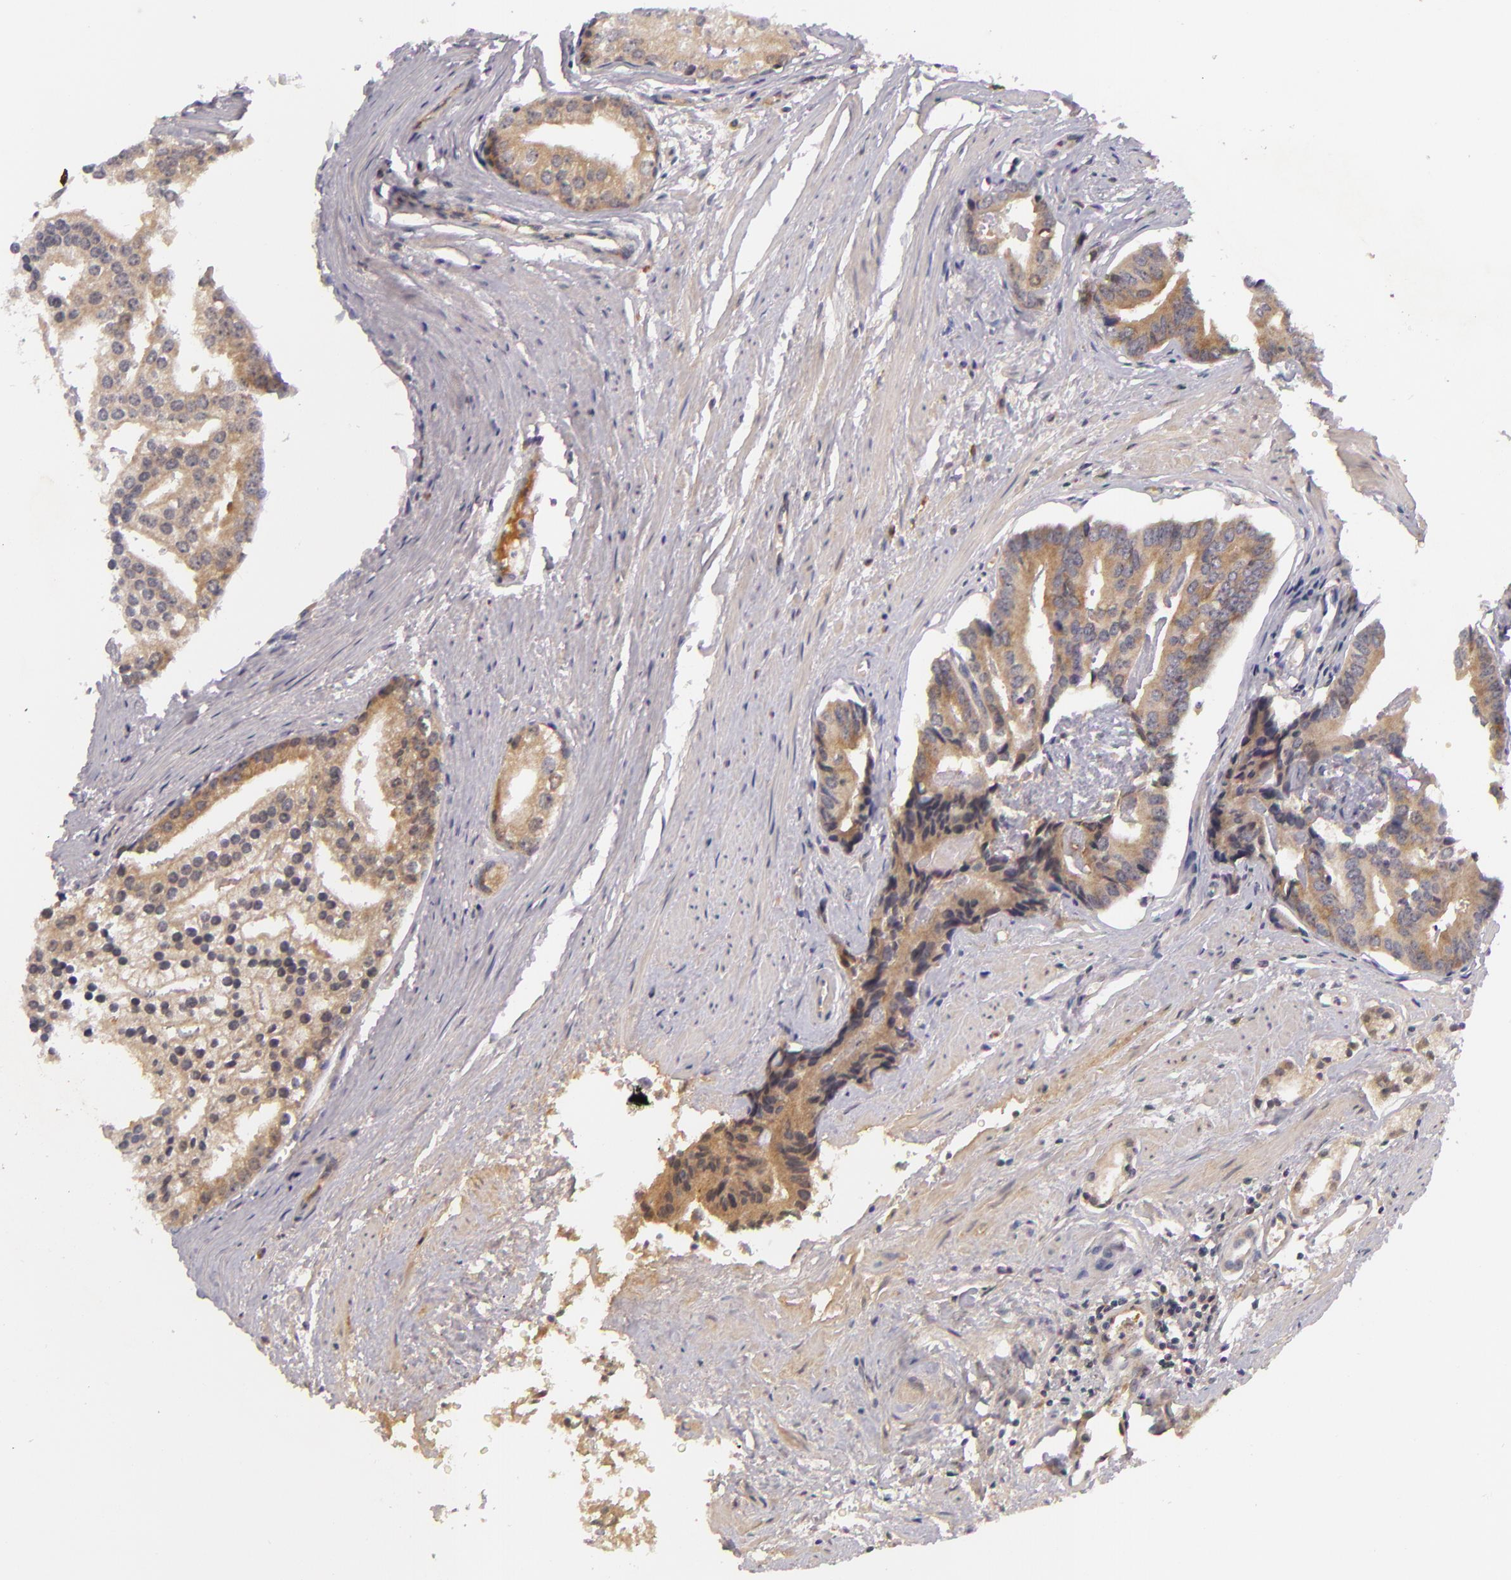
{"staining": {"intensity": "moderate", "quantity": ">75%", "location": "cytoplasmic/membranous"}, "tissue": "prostate cancer", "cell_type": "Tumor cells", "image_type": "cancer", "snomed": [{"axis": "morphology", "description": "Adenocarcinoma, High grade"}, {"axis": "topography", "description": "Prostate"}], "caption": "Immunohistochemical staining of human adenocarcinoma (high-grade) (prostate) displays medium levels of moderate cytoplasmic/membranous protein staining in about >75% of tumor cells. (DAB (3,3'-diaminobenzidine) = brown stain, brightfield microscopy at high magnification).", "gene": "CASP8", "patient": {"sex": "male", "age": 56}}